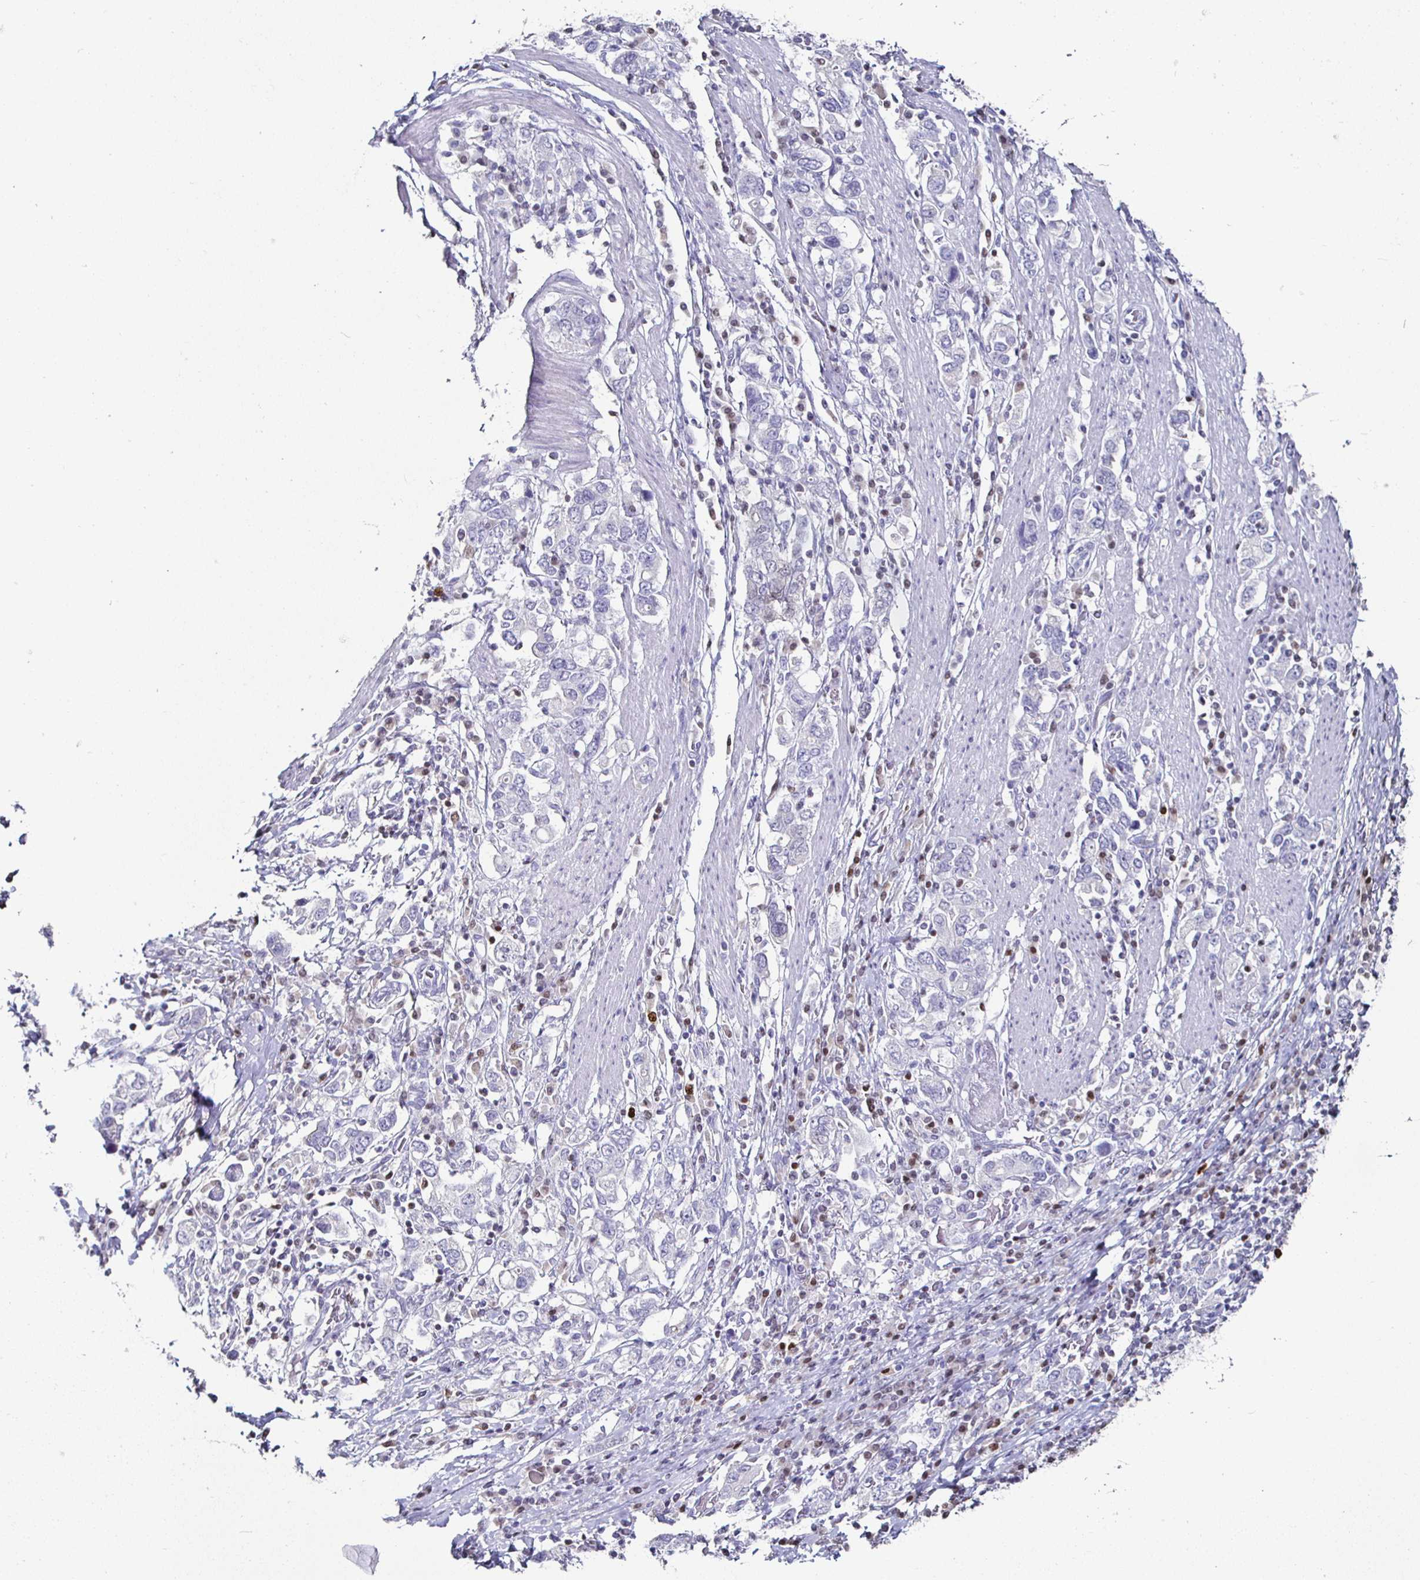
{"staining": {"intensity": "negative", "quantity": "none", "location": "none"}, "tissue": "stomach cancer", "cell_type": "Tumor cells", "image_type": "cancer", "snomed": [{"axis": "morphology", "description": "Adenocarcinoma, NOS"}, {"axis": "topography", "description": "Stomach, upper"}, {"axis": "topography", "description": "Stomach"}], "caption": "The image reveals no significant positivity in tumor cells of stomach adenocarcinoma.", "gene": "RUNX2", "patient": {"sex": "male", "age": 62}}